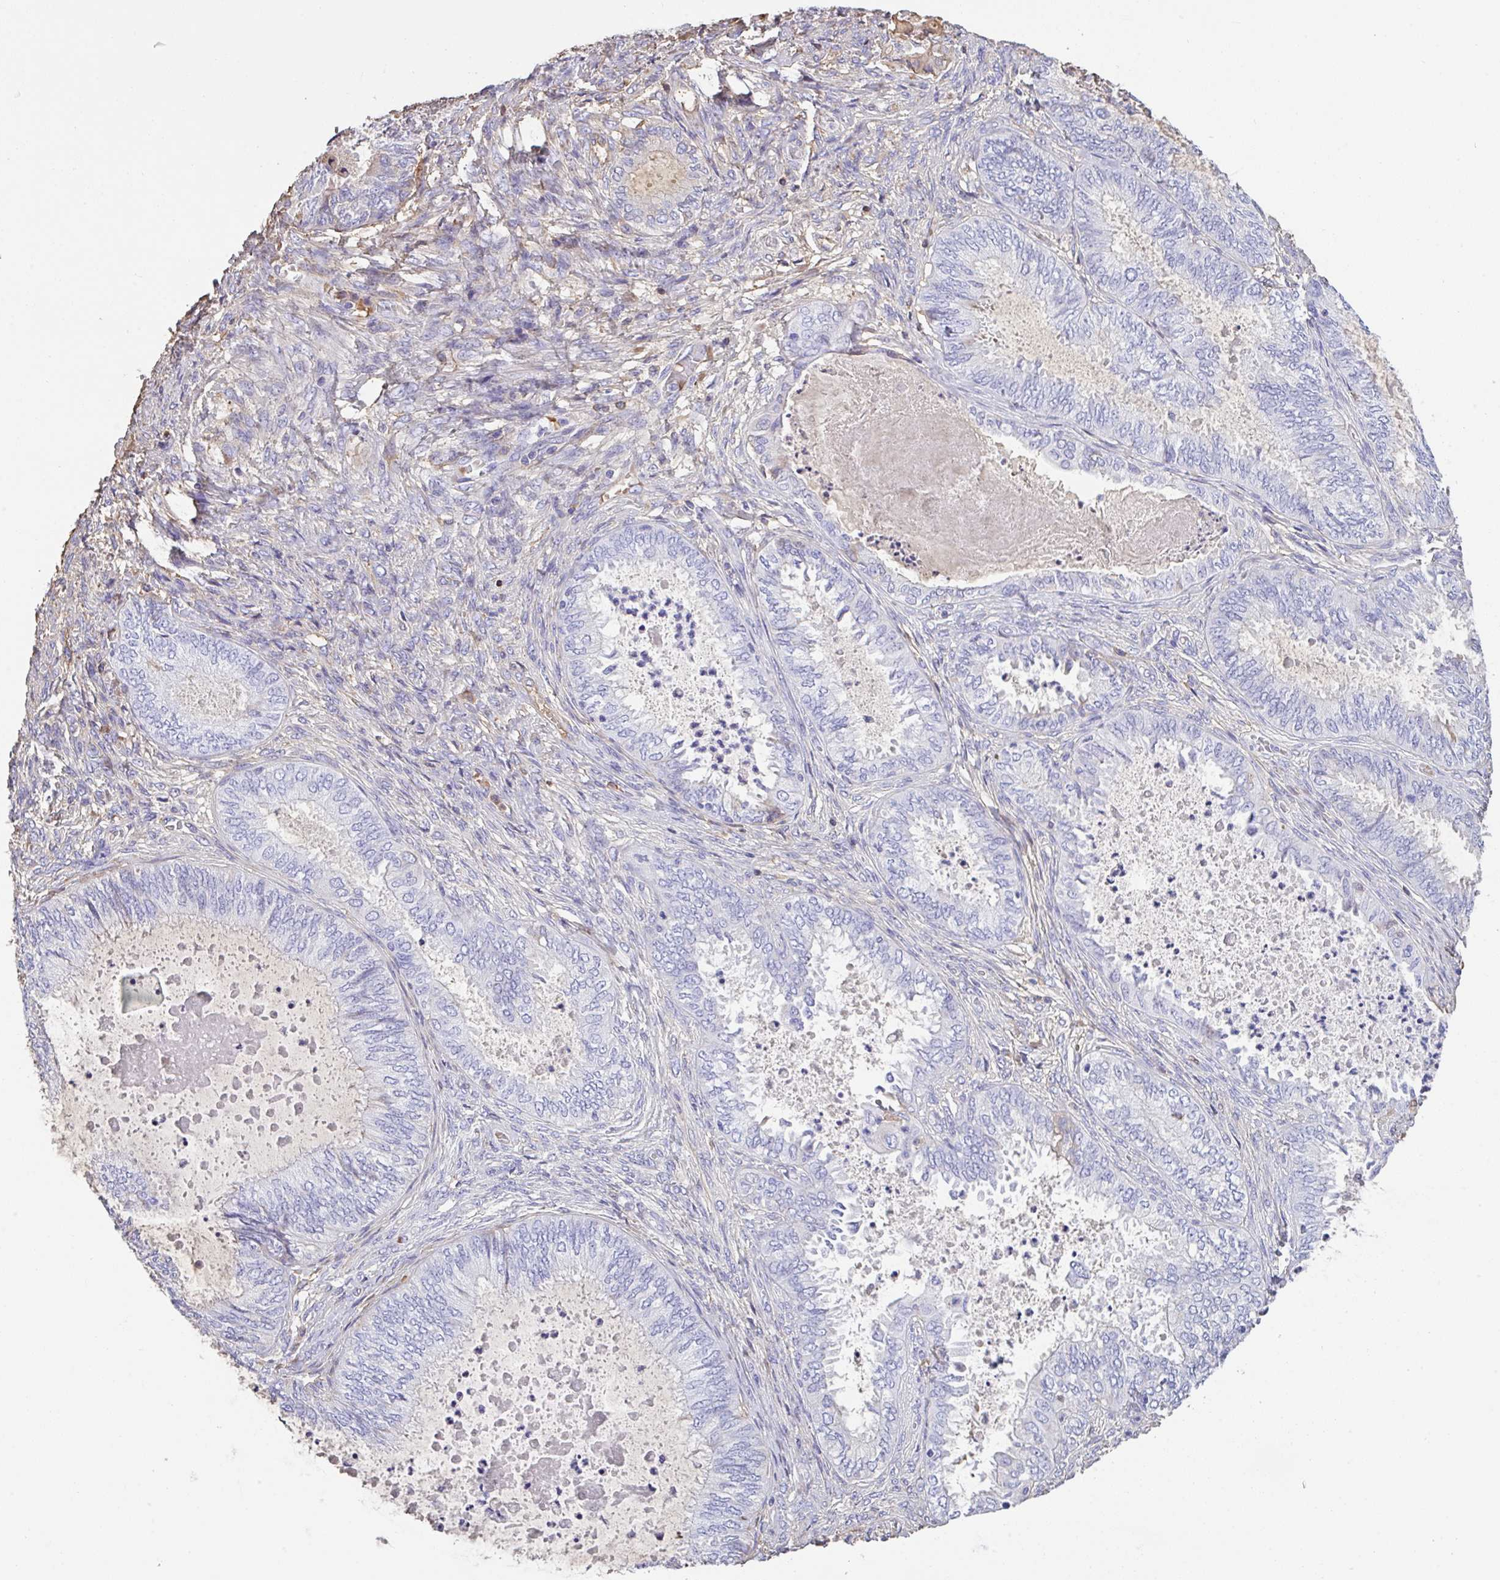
{"staining": {"intensity": "negative", "quantity": "none", "location": "none"}, "tissue": "ovarian cancer", "cell_type": "Tumor cells", "image_type": "cancer", "snomed": [{"axis": "morphology", "description": "Carcinoma, endometroid"}, {"axis": "topography", "description": "Ovary"}], "caption": "Immunohistochemistry photomicrograph of human ovarian endometroid carcinoma stained for a protein (brown), which exhibits no positivity in tumor cells.", "gene": "HOXC12", "patient": {"sex": "female", "age": 70}}